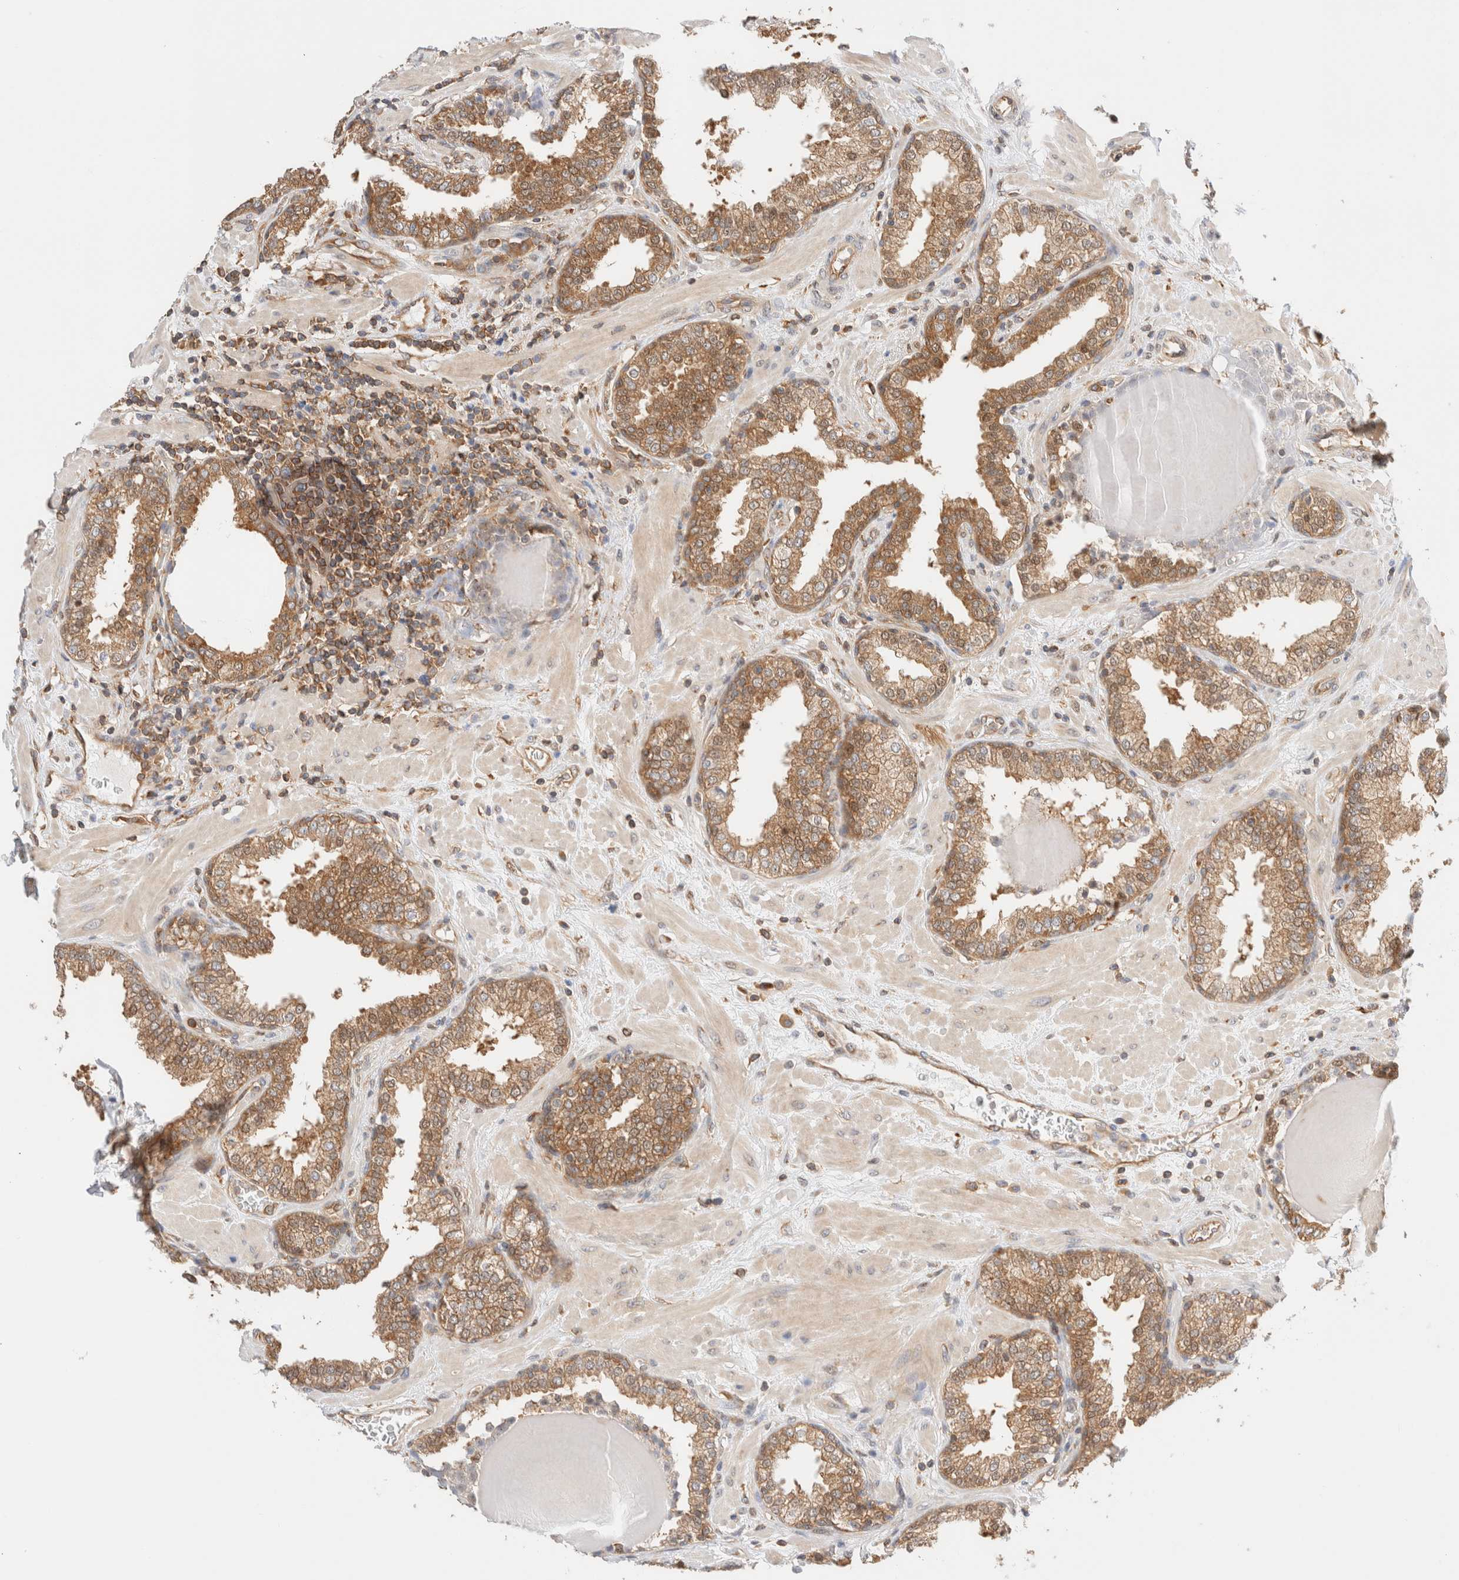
{"staining": {"intensity": "moderate", "quantity": ">75%", "location": "cytoplasmic/membranous"}, "tissue": "prostate", "cell_type": "Glandular cells", "image_type": "normal", "snomed": [{"axis": "morphology", "description": "Normal tissue, NOS"}, {"axis": "topography", "description": "Prostate"}], "caption": "Immunohistochemistry (IHC) (DAB) staining of benign human prostate demonstrates moderate cytoplasmic/membranous protein positivity in approximately >75% of glandular cells.", "gene": "RABEP1", "patient": {"sex": "male", "age": 51}}